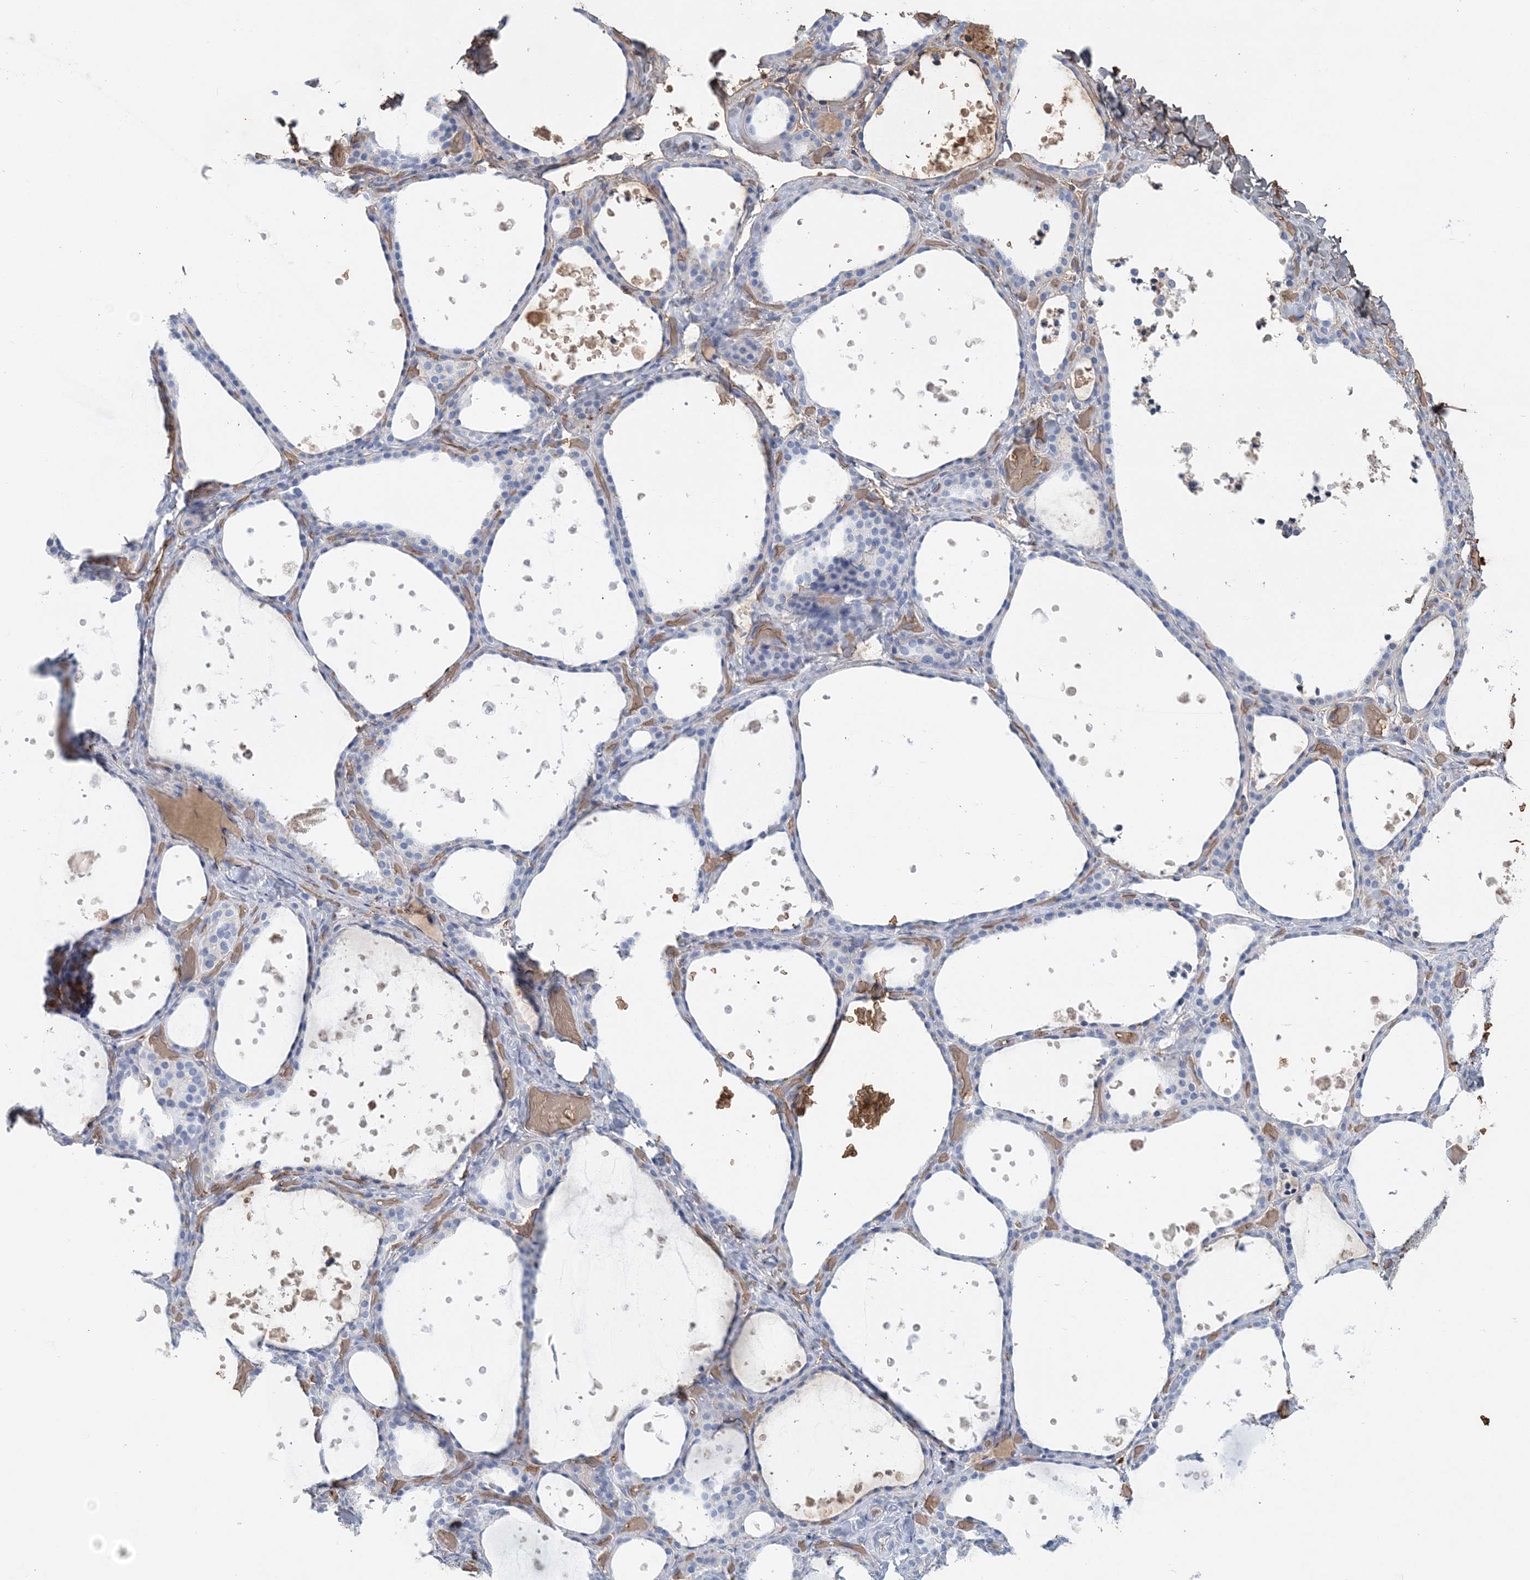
{"staining": {"intensity": "negative", "quantity": "none", "location": "none"}, "tissue": "thyroid gland", "cell_type": "Glandular cells", "image_type": "normal", "snomed": [{"axis": "morphology", "description": "Normal tissue, NOS"}, {"axis": "topography", "description": "Thyroid gland"}], "caption": "An image of thyroid gland stained for a protein demonstrates no brown staining in glandular cells.", "gene": "HBD", "patient": {"sex": "female", "age": 44}}